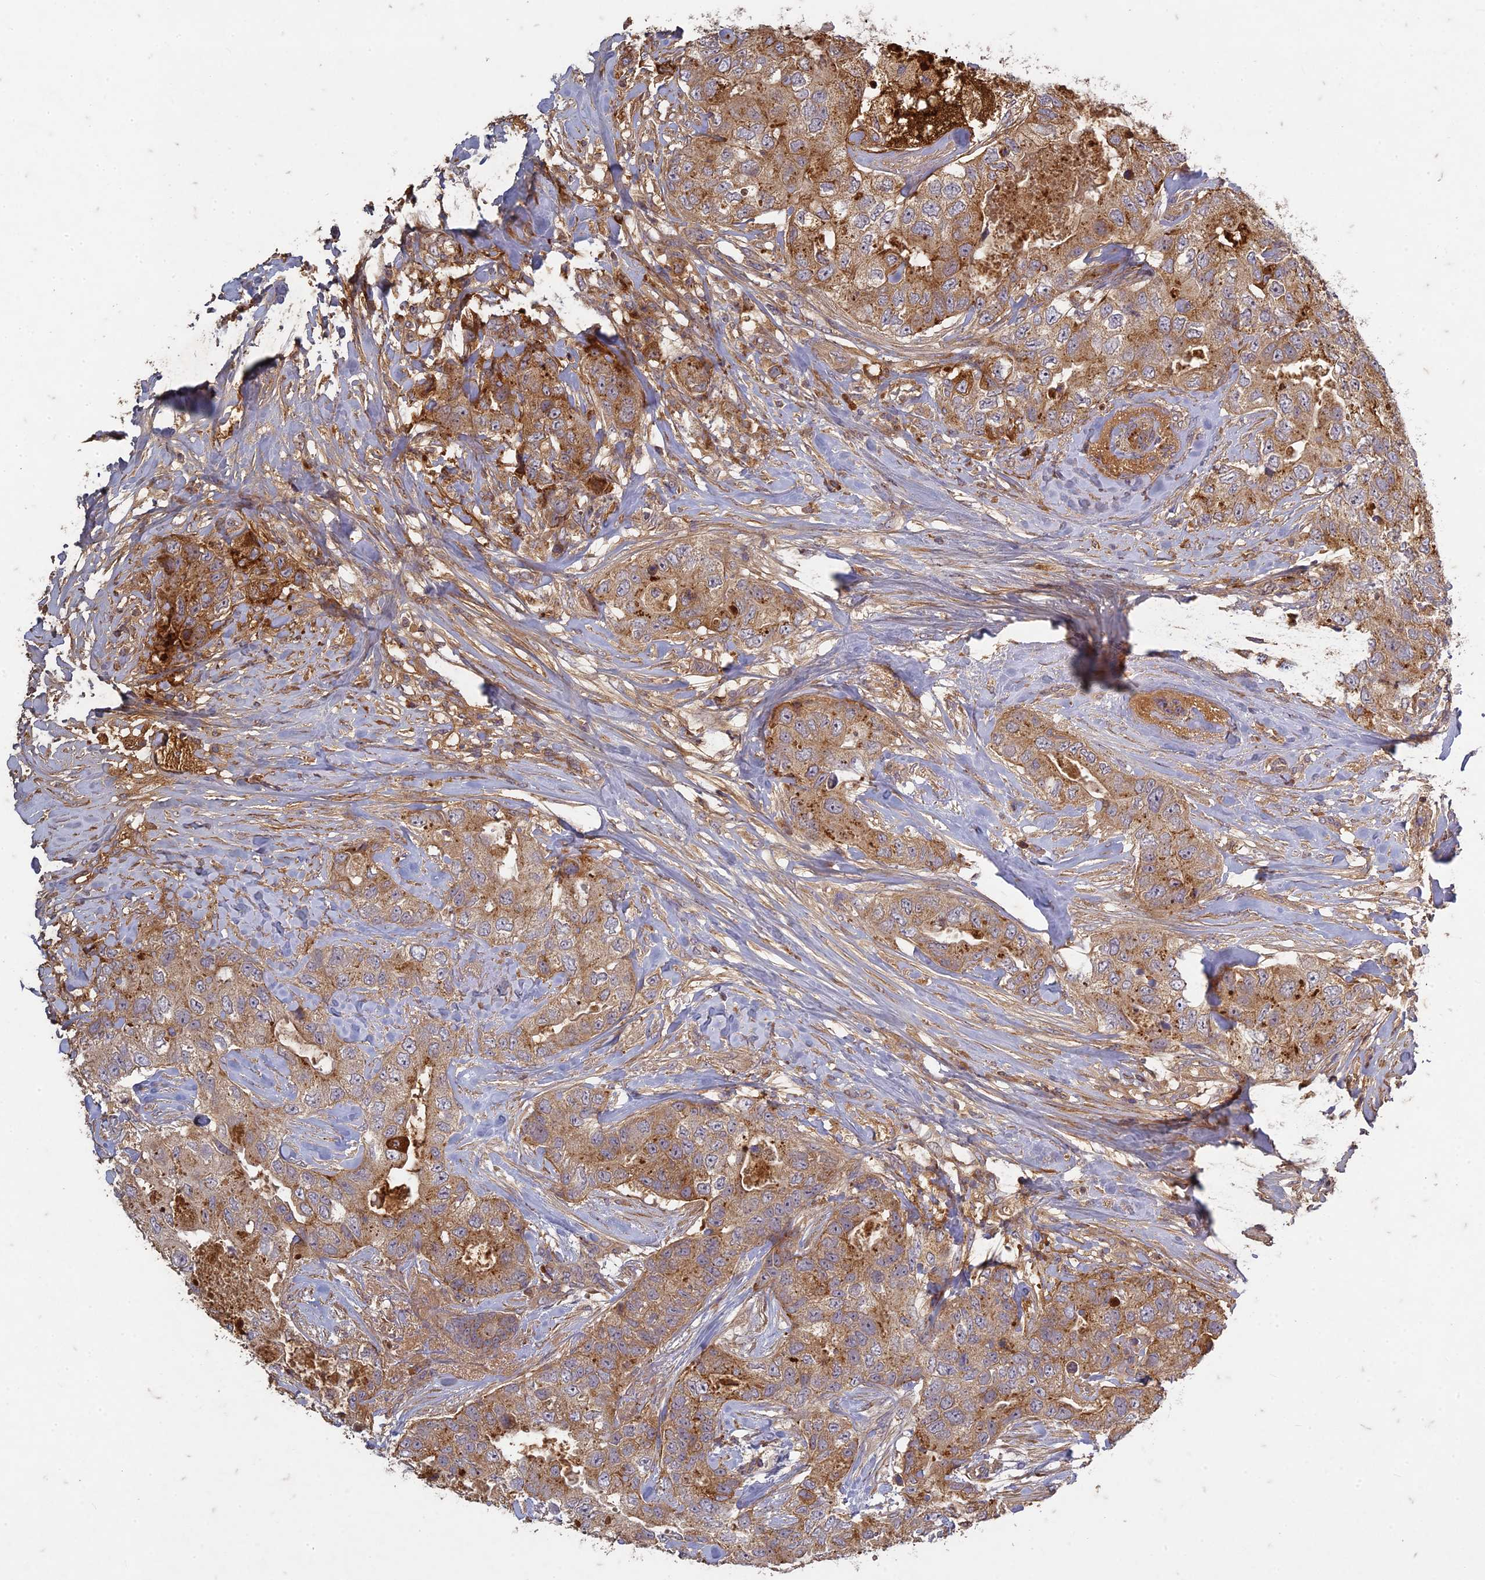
{"staining": {"intensity": "moderate", "quantity": ">75%", "location": "cytoplasmic/membranous"}, "tissue": "breast cancer", "cell_type": "Tumor cells", "image_type": "cancer", "snomed": [{"axis": "morphology", "description": "Duct carcinoma"}, {"axis": "topography", "description": "Breast"}], "caption": "Immunohistochemical staining of breast cancer demonstrates moderate cytoplasmic/membranous protein positivity in approximately >75% of tumor cells.", "gene": "TCF25", "patient": {"sex": "female", "age": 62}}